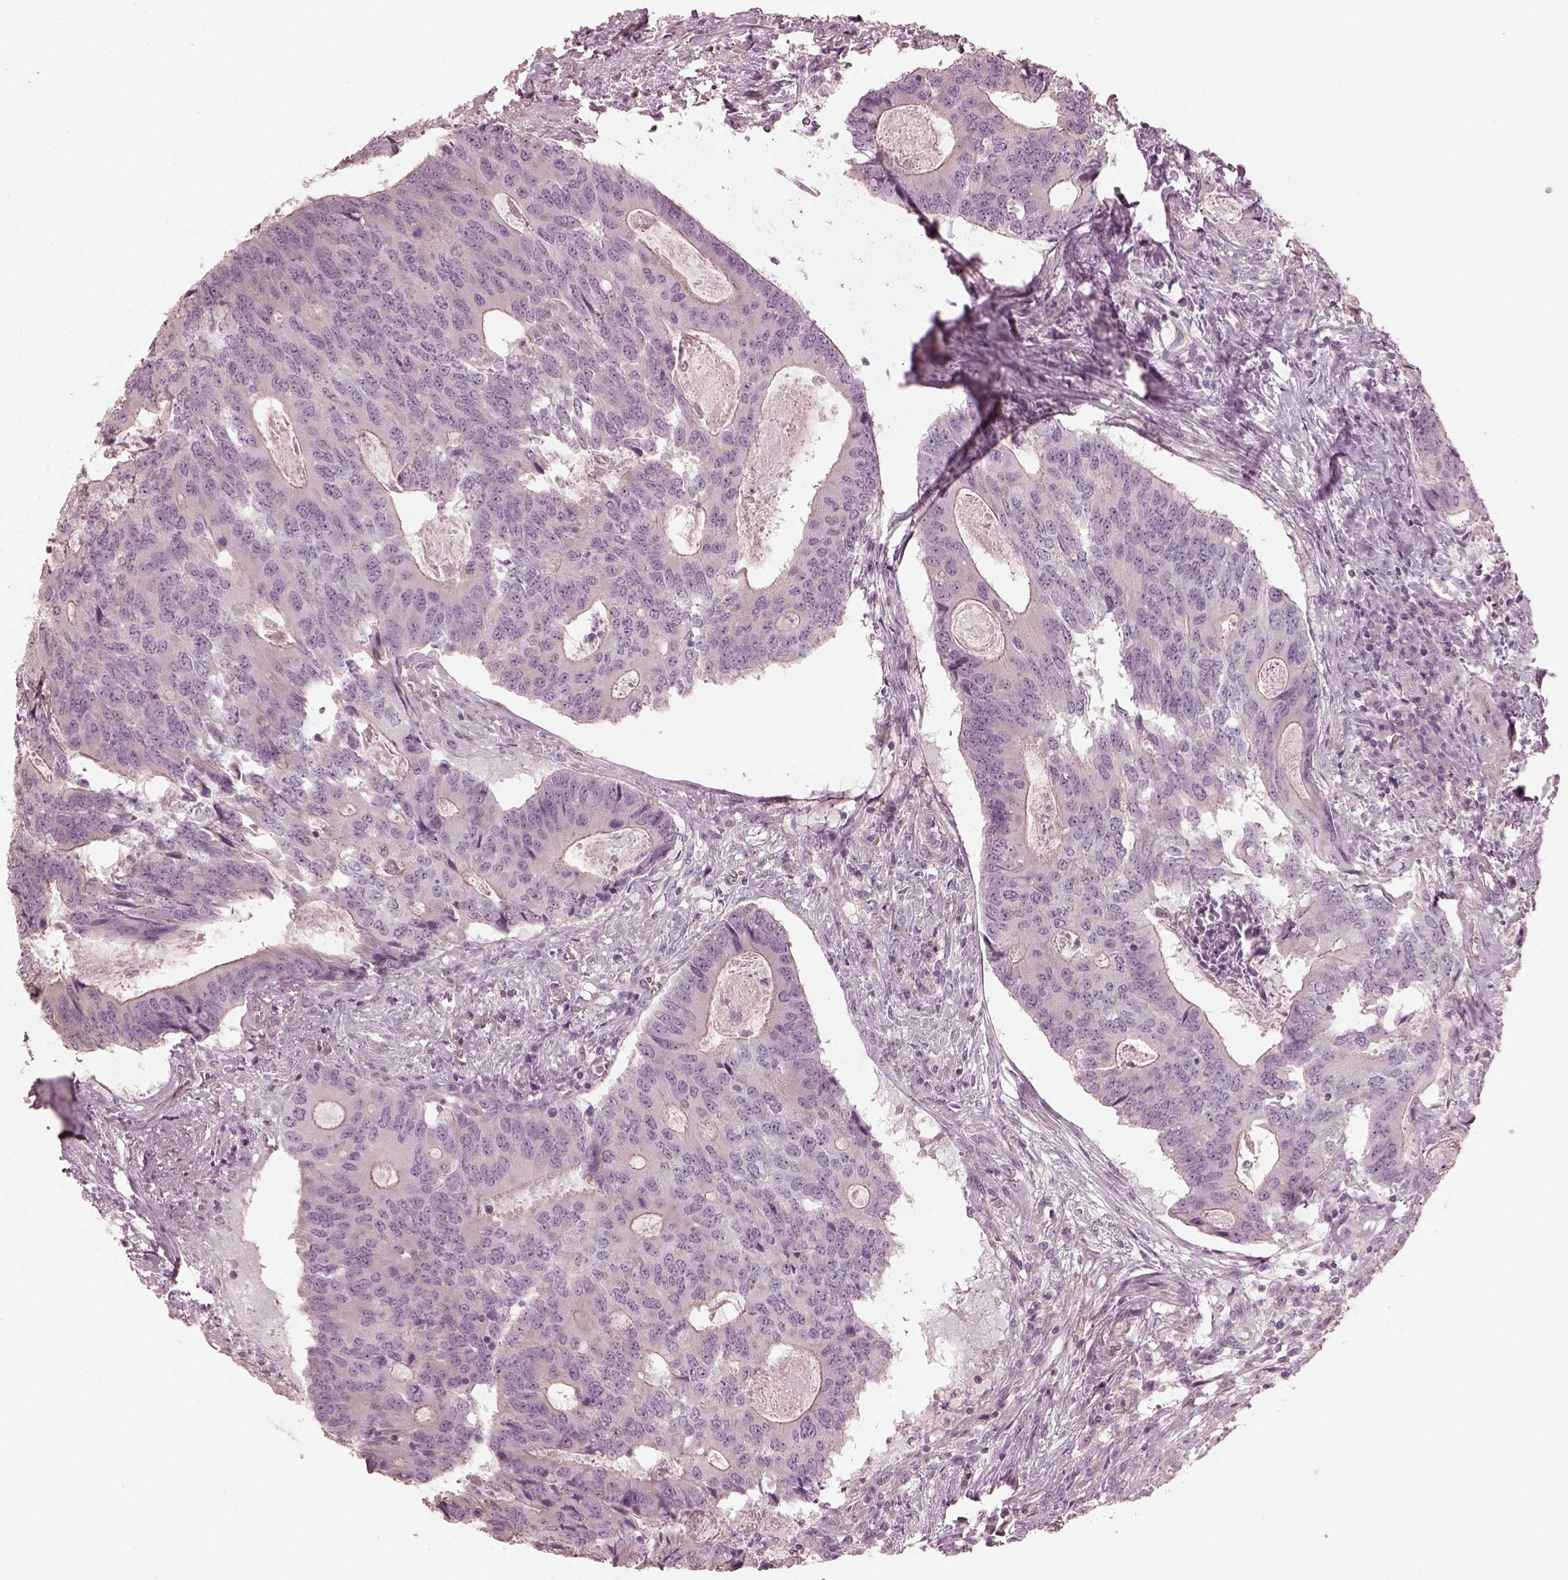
{"staining": {"intensity": "negative", "quantity": "none", "location": "none"}, "tissue": "colorectal cancer", "cell_type": "Tumor cells", "image_type": "cancer", "snomed": [{"axis": "morphology", "description": "Adenocarcinoma, NOS"}, {"axis": "topography", "description": "Colon"}], "caption": "This image is of adenocarcinoma (colorectal) stained with immunohistochemistry to label a protein in brown with the nuclei are counter-stained blue. There is no expression in tumor cells.", "gene": "OPTC", "patient": {"sex": "male", "age": 67}}